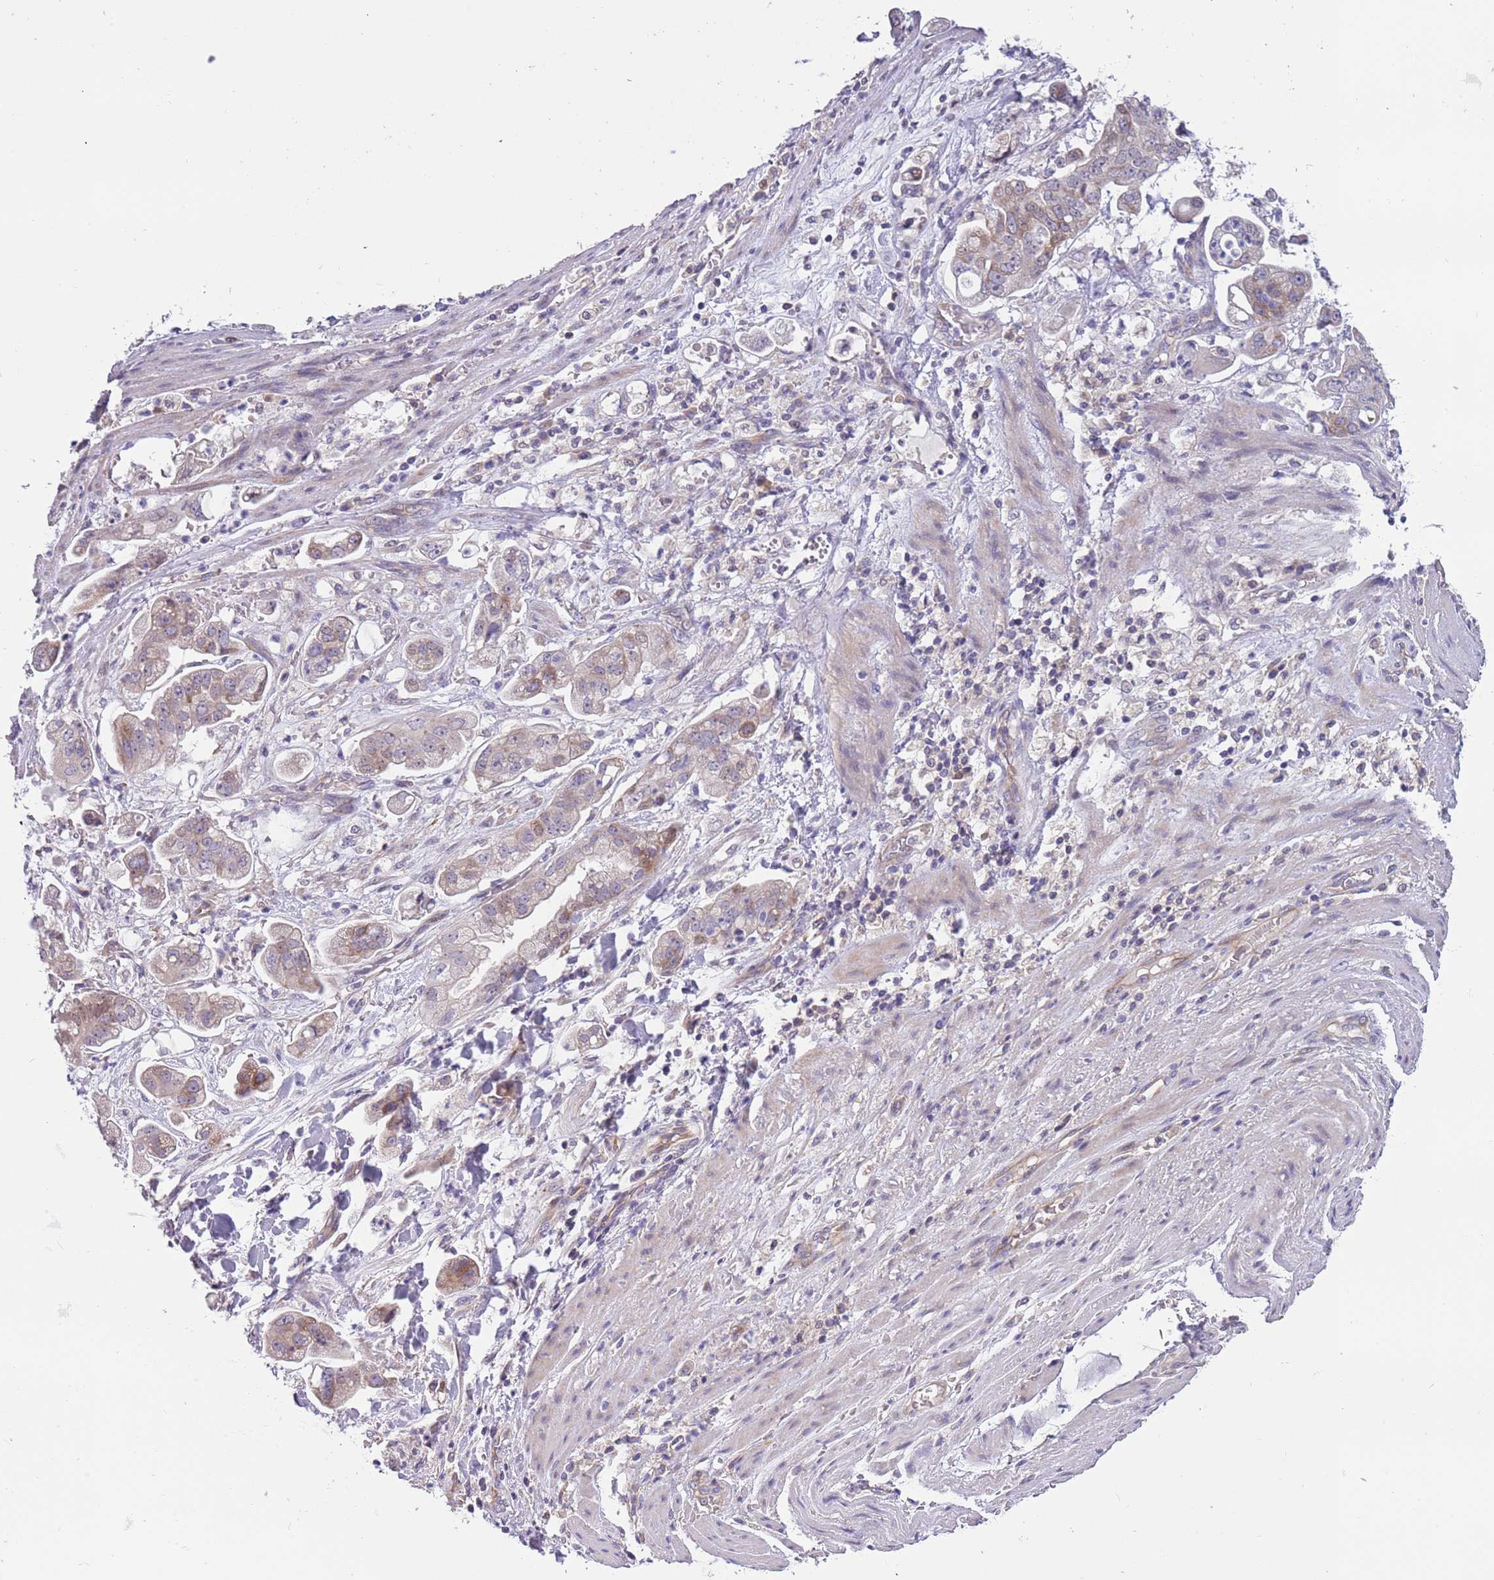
{"staining": {"intensity": "moderate", "quantity": "25%-75%", "location": "cytoplasmic/membranous"}, "tissue": "stomach cancer", "cell_type": "Tumor cells", "image_type": "cancer", "snomed": [{"axis": "morphology", "description": "Adenocarcinoma, NOS"}, {"axis": "topography", "description": "Stomach"}], "caption": "Immunohistochemical staining of stomach adenocarcinoma shows medium levels of moderate cytoplasmic/membranous protein staining in about 25%-75% of tumor cells.", "gene": "CABYR", "patient": {"sex": "male", "age": 62}}